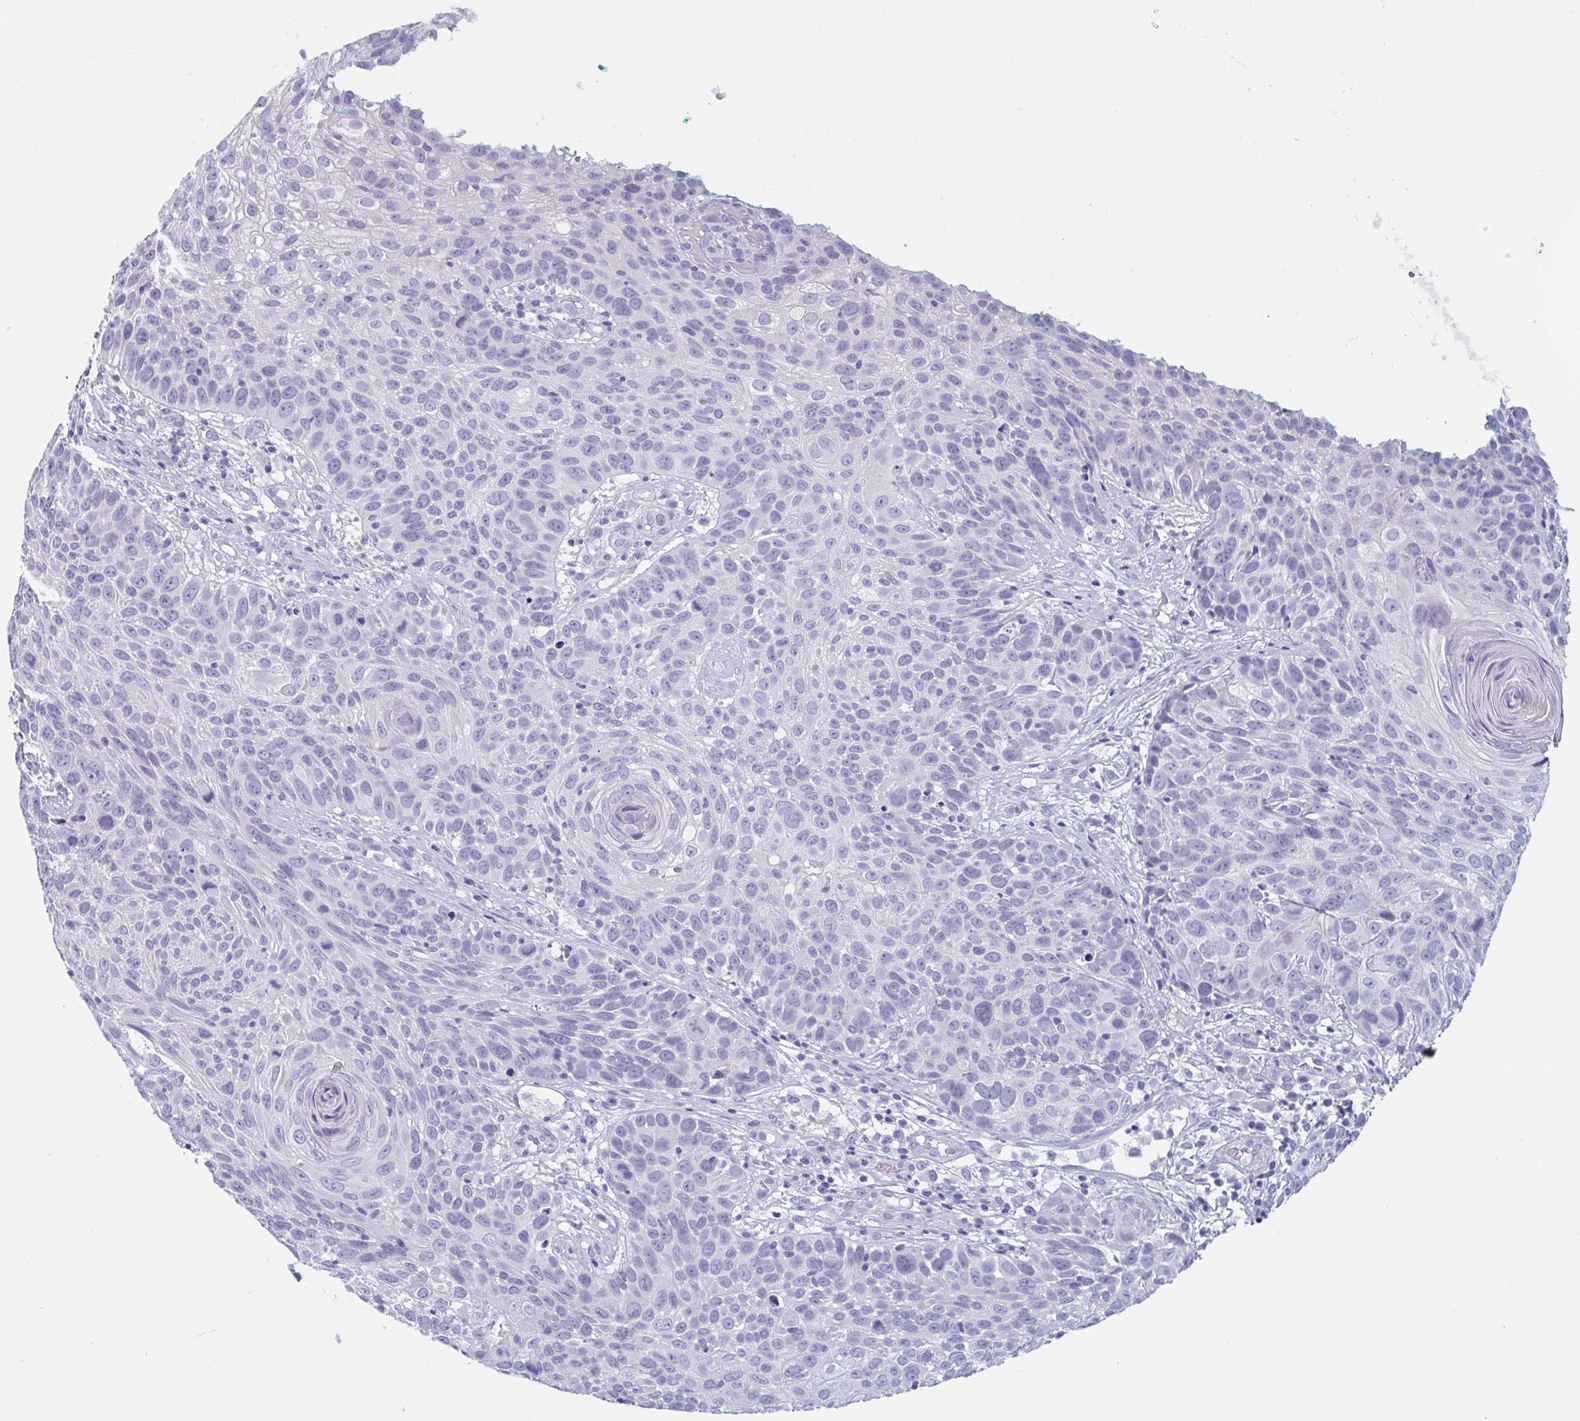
{"staining": {"intensity": "negative", "quantity": "none", "location": "none"}, "tissue": "skin cancer", "cell_type": "Tumor cells", "image_type": "cancer", "snomed": [{"axis": "morphology", "description": "Squamous cell carcinoma, NOS"}, {"axis": "topography", "description": "Skin"}], "caption": "Immunohistochemical staining of human skin cancer (squamous cell carcinoma) demonstrates no significant staining in tumor cells.", "gene": "TAGLN3", "patient": {"sex": "male", "age": 92}}